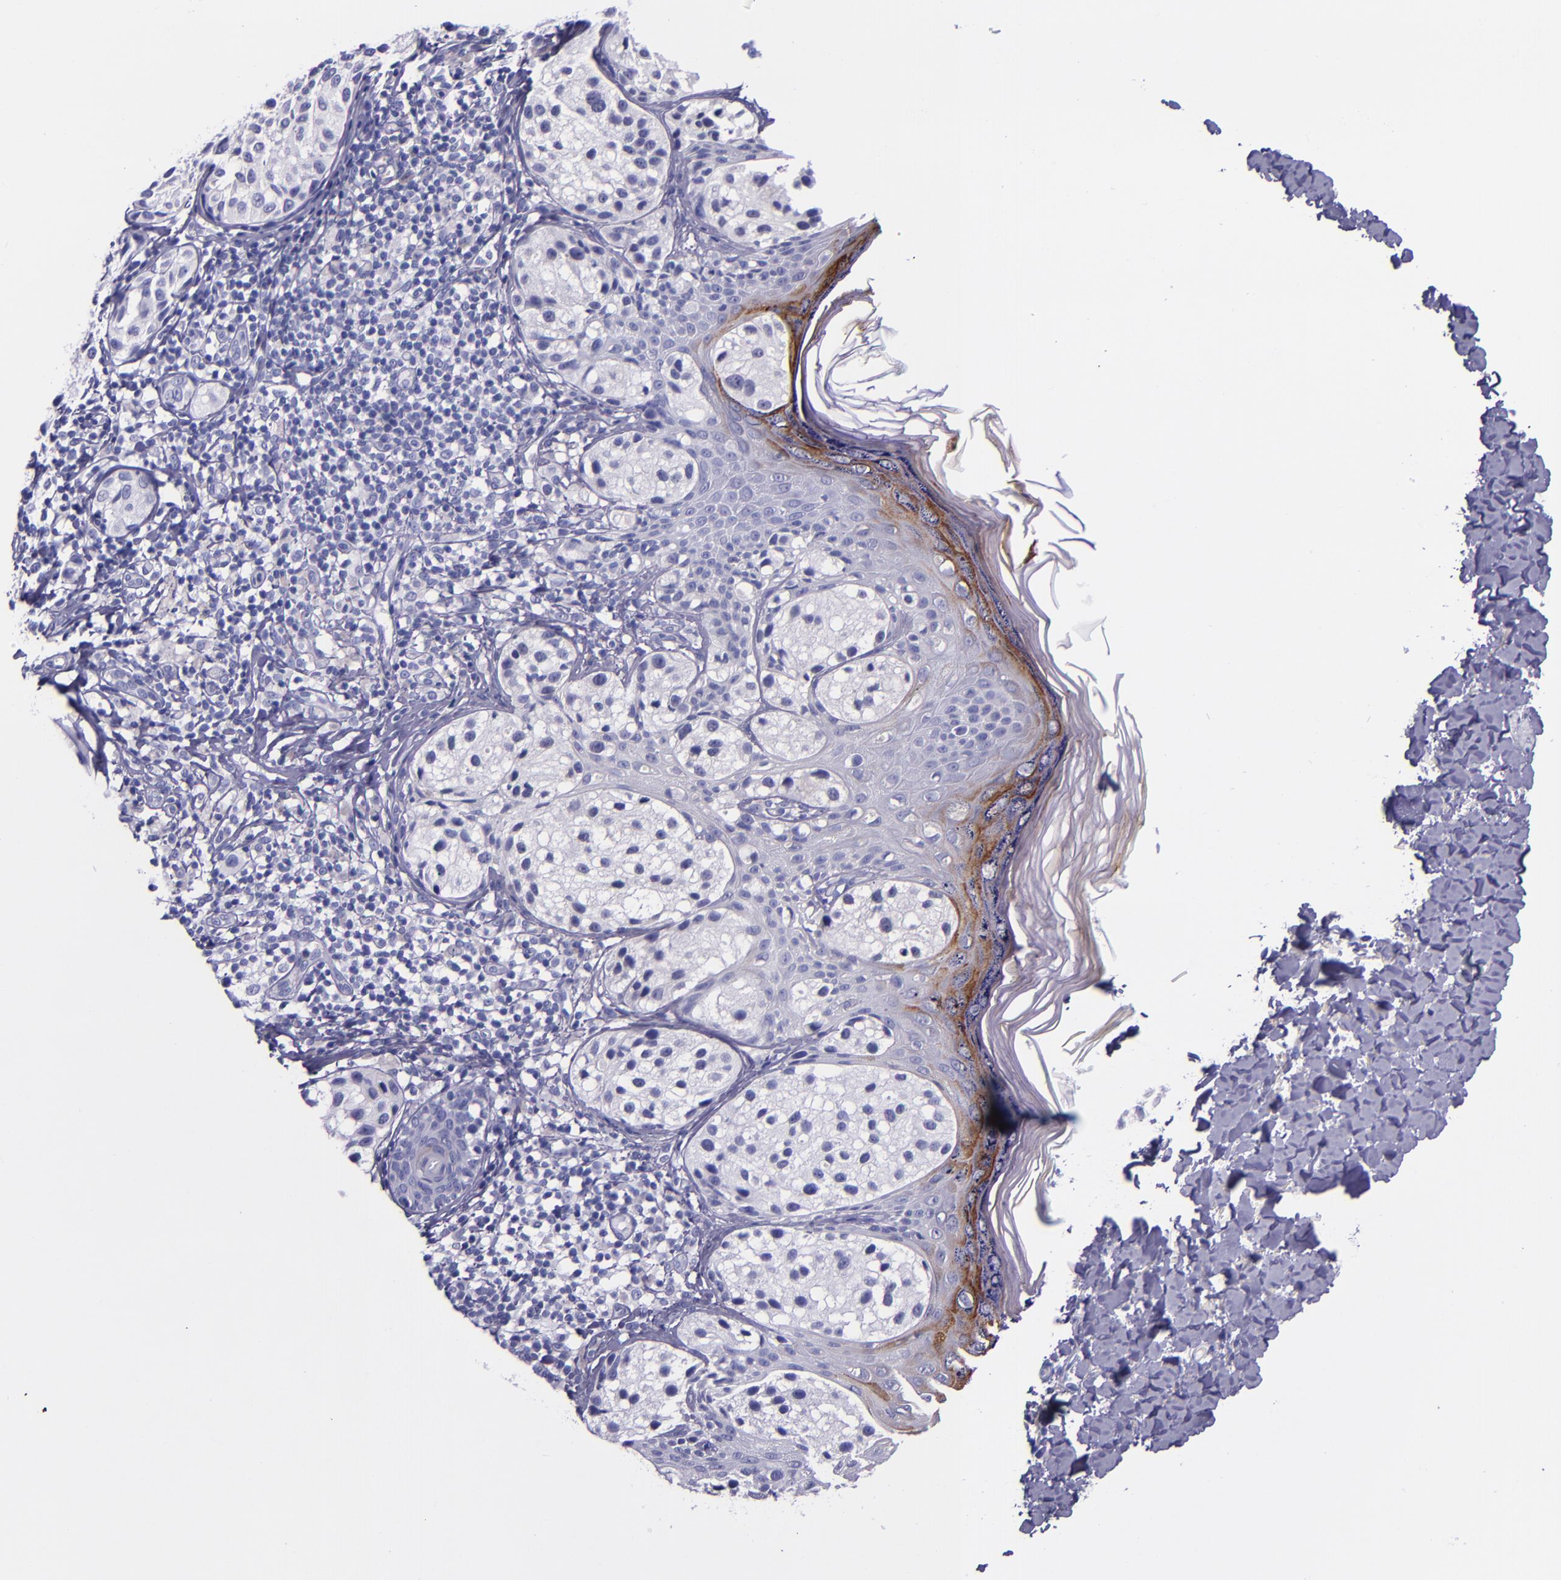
{"staining": {"intensity": "negative", "quantity": "none", "location": "none"}, "tissue": "melanoma", "cell_type": "Tumor cells", "image_type": "cancer", "snomed": [{"axis": "morphology", "description": "Malignant melanoma, NOS"}, {"axis": "topography", "description": "Skin"}], "caption": "A histopathology image of human melanoma is negative for staining in tumor cells.", "gene": "SLPI", "patient": {"sex": "male", "age": 23}}